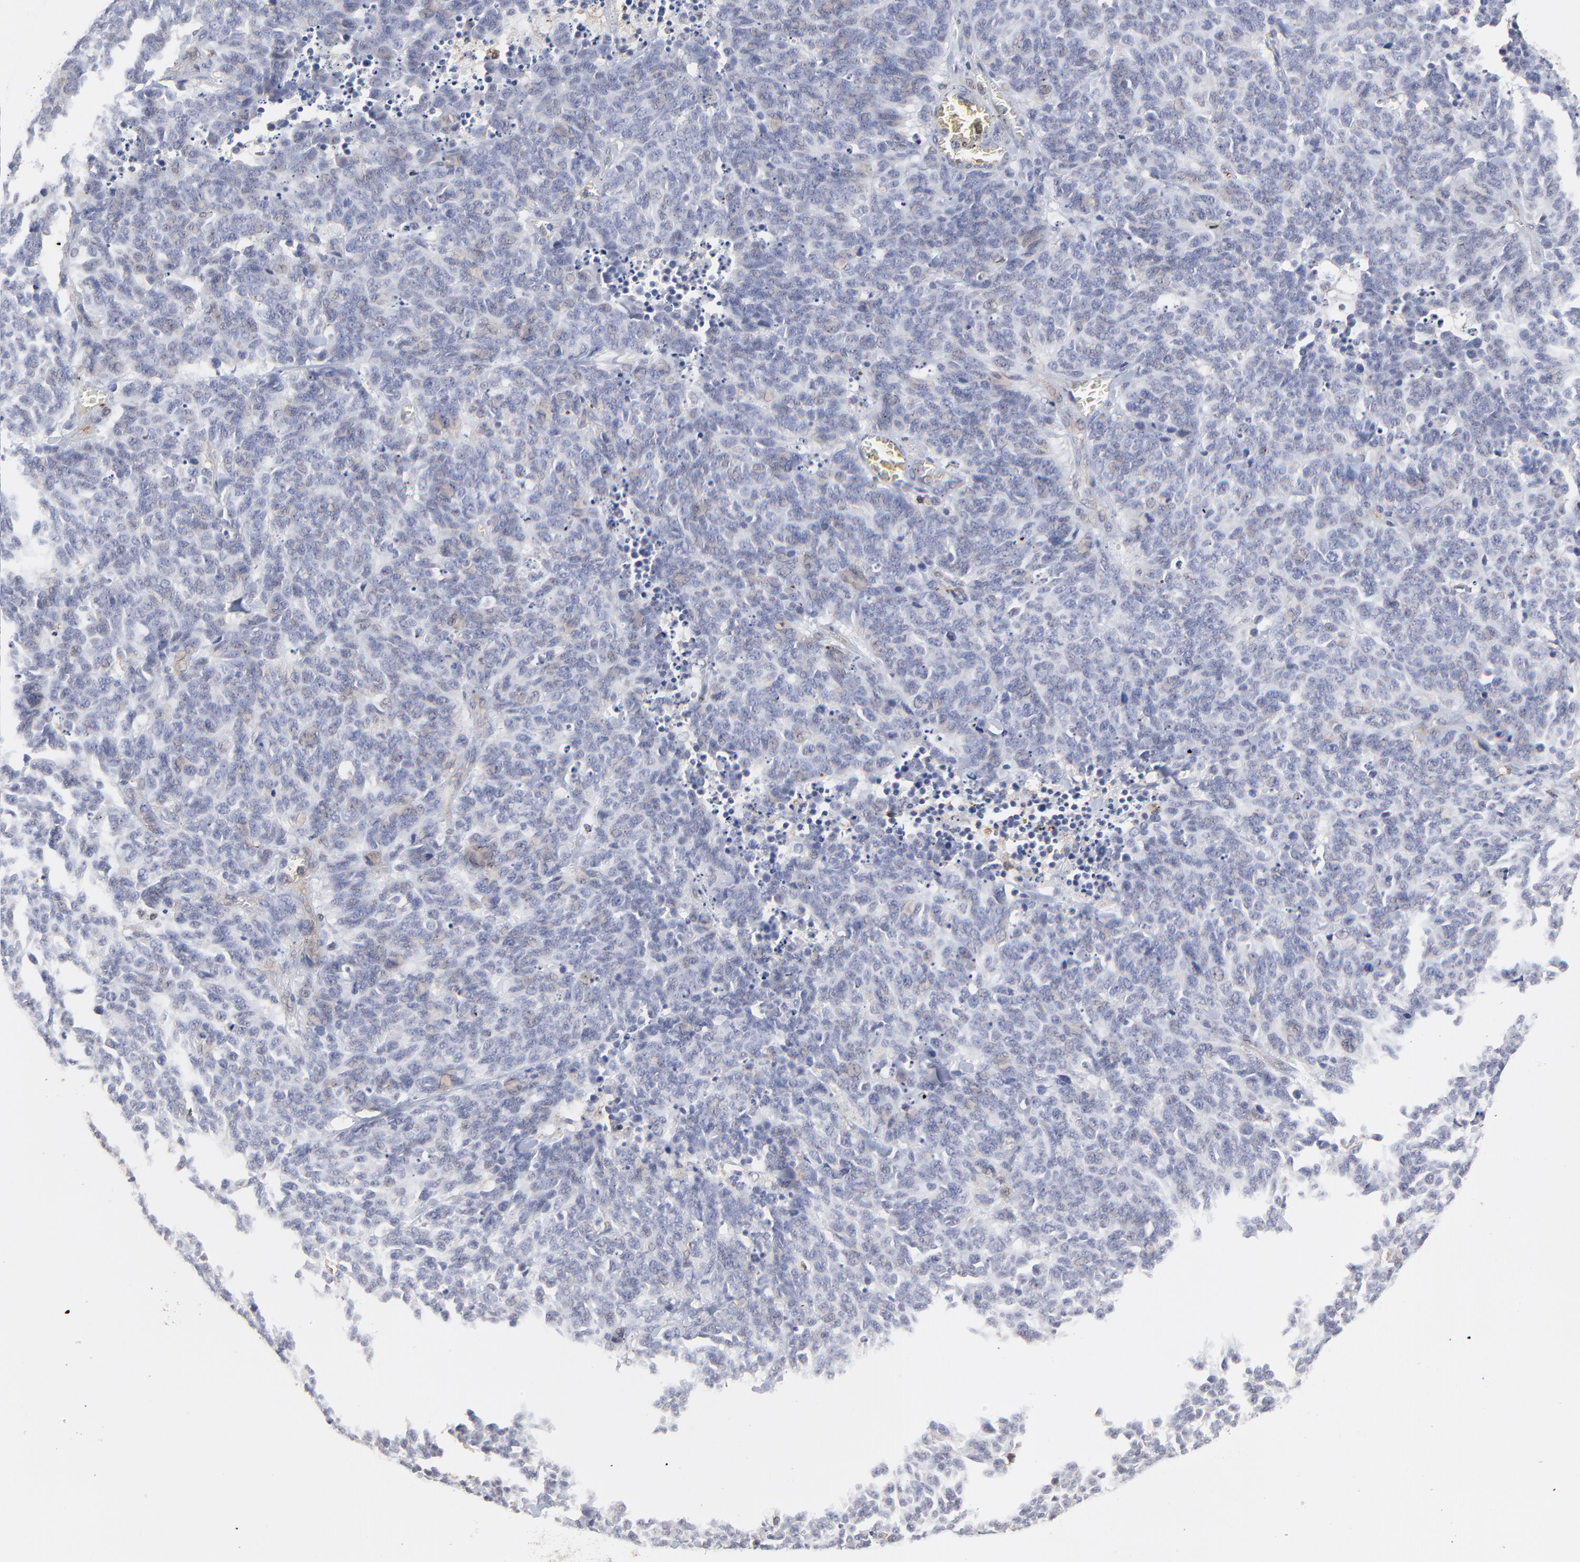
{"staining": {"intensity": "negative", "quantity": "none", "location": "none"}, "tissue": "lung cancer", "cell_type": "Tumor cells", "image_type": "cancer", "snomed": [{"axis": "morphology", "description": "Neoplasm, malignant, NOS"}, {"axis": "topography", "description": "Lung"}], "caption": "The image displays no staining of tumor cells in lung cancer (neoplasm (malignant)).", "gene": "SLC6A14", "patient": {"sex": "female", "age": 58}}